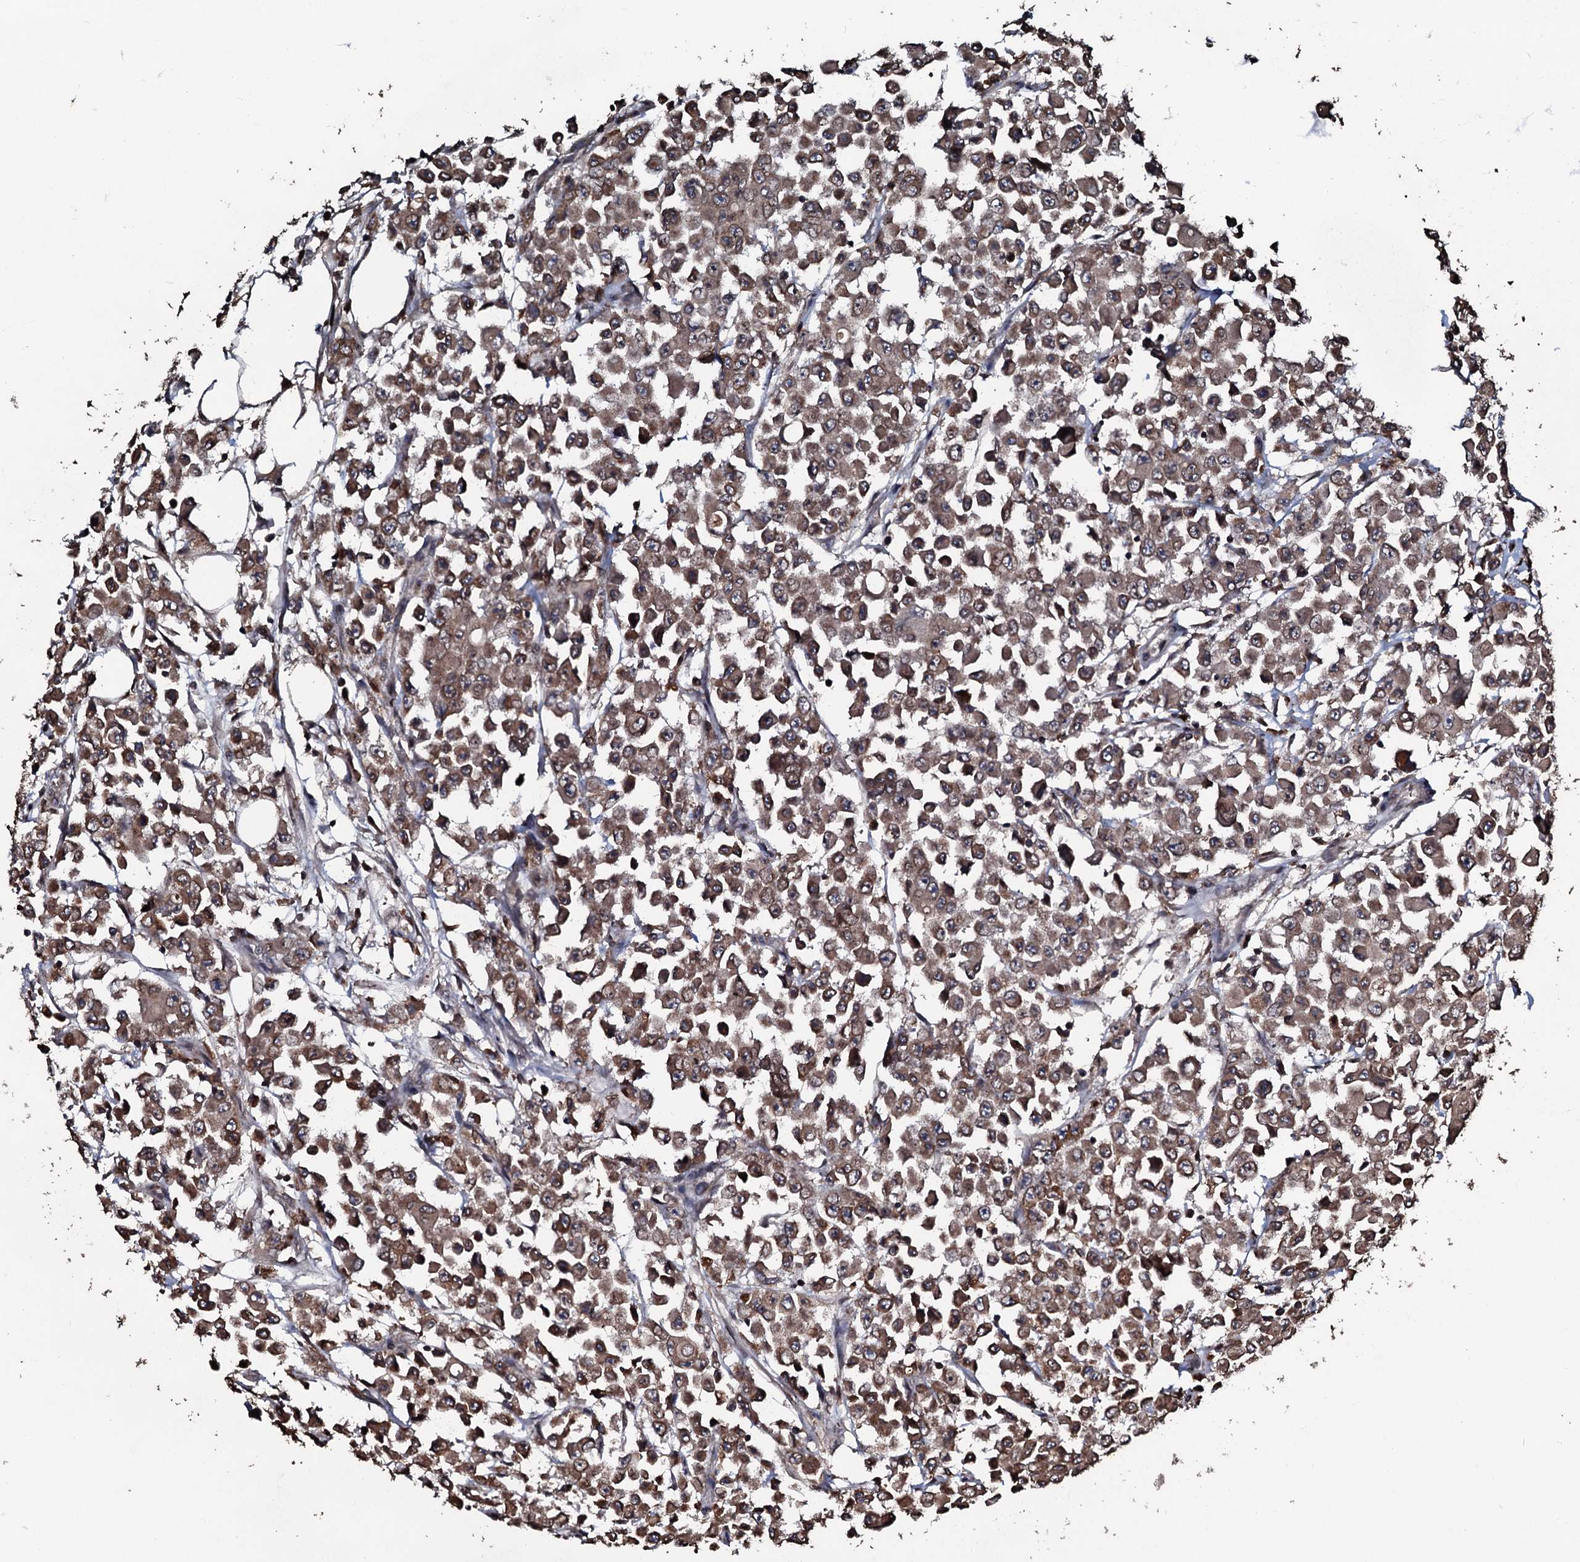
{"staining": {"intensity": "moderate", "quantity": ">75%", "location": "cytoplasmic/membranous"}, "tissue": "colorectal cancer", "cell_type": "Tumor cells", "image_type": "cancer", "snomed": [{"axis": "morphology", "description": "Adenocarcinoma, NOS"}, {"axis": "topography", "description": "Colon"}], "caption": "About >75% of tumor cells in human colorectal cancer demonstrate moderate cytoplasmic/membranous protein positivity as visualized by brown immunohistochemical staining.", "gene": "SDHAF2", "patient": {"sex": "male", "age": 51}}